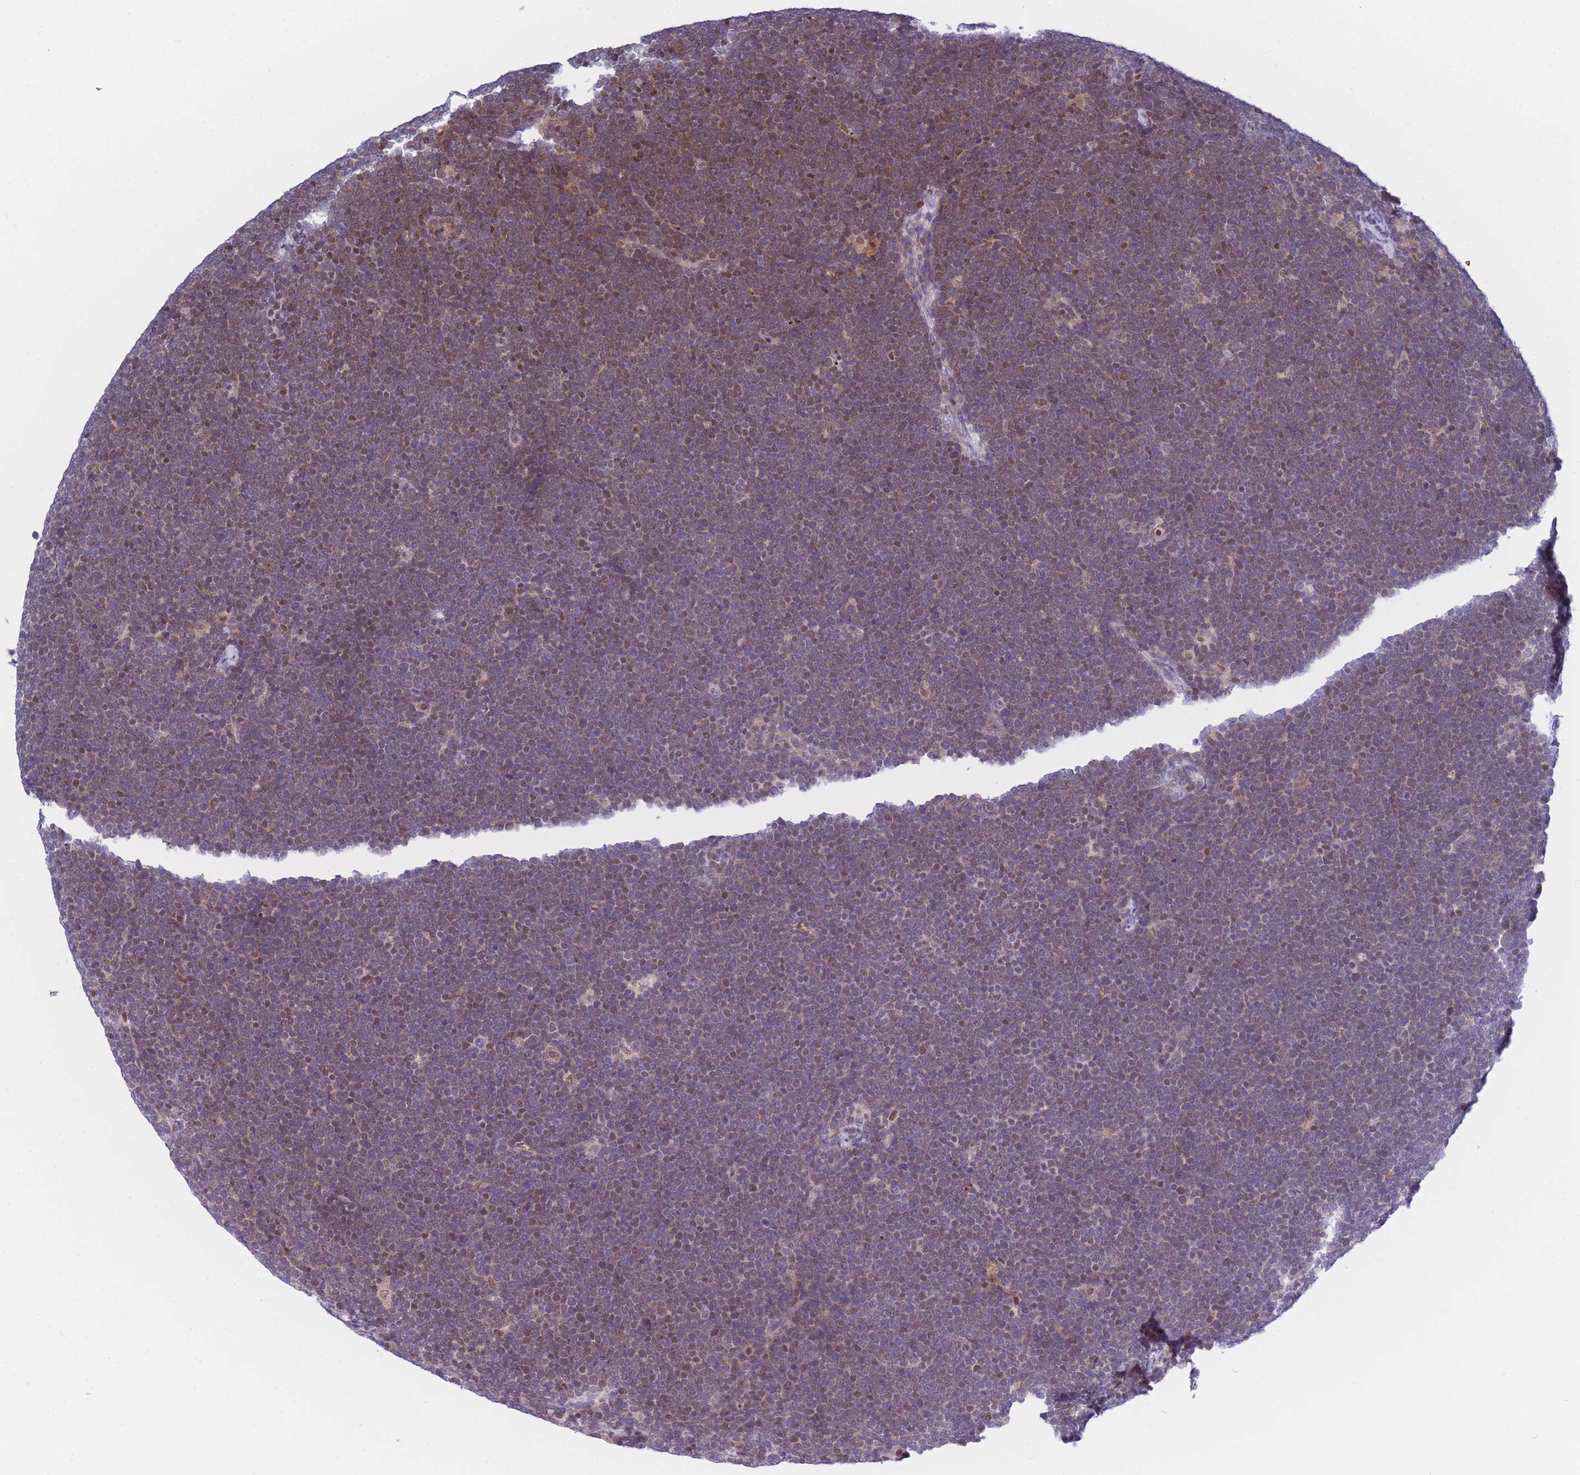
{"staining": {"intensity": "weak", "quantity": "25%-75%", "location": "cytoplasmic/membranous,nuclear"}, "tissue": "lymphoma", "cell_type": "Tumor cells", "image_type": "cancer", "snomed": [{"axis": "morphology", "description": "Malignant lymphoma, non-Hodgkin's type, High grade"}, {"axis": "topography", "description": "Lymph node"}], "caption": "A high-resolution histopathology image shows immunohistochemistry staining of high-grade malignant lymphoma, non-Hodgkin's type, which demonstrates weak cytoplasmic/membranous and nuclear positivity in about 25%-75% of tumor cells.", "gene": "CRACD", "patient": {"sex": "male", "age": 13}}